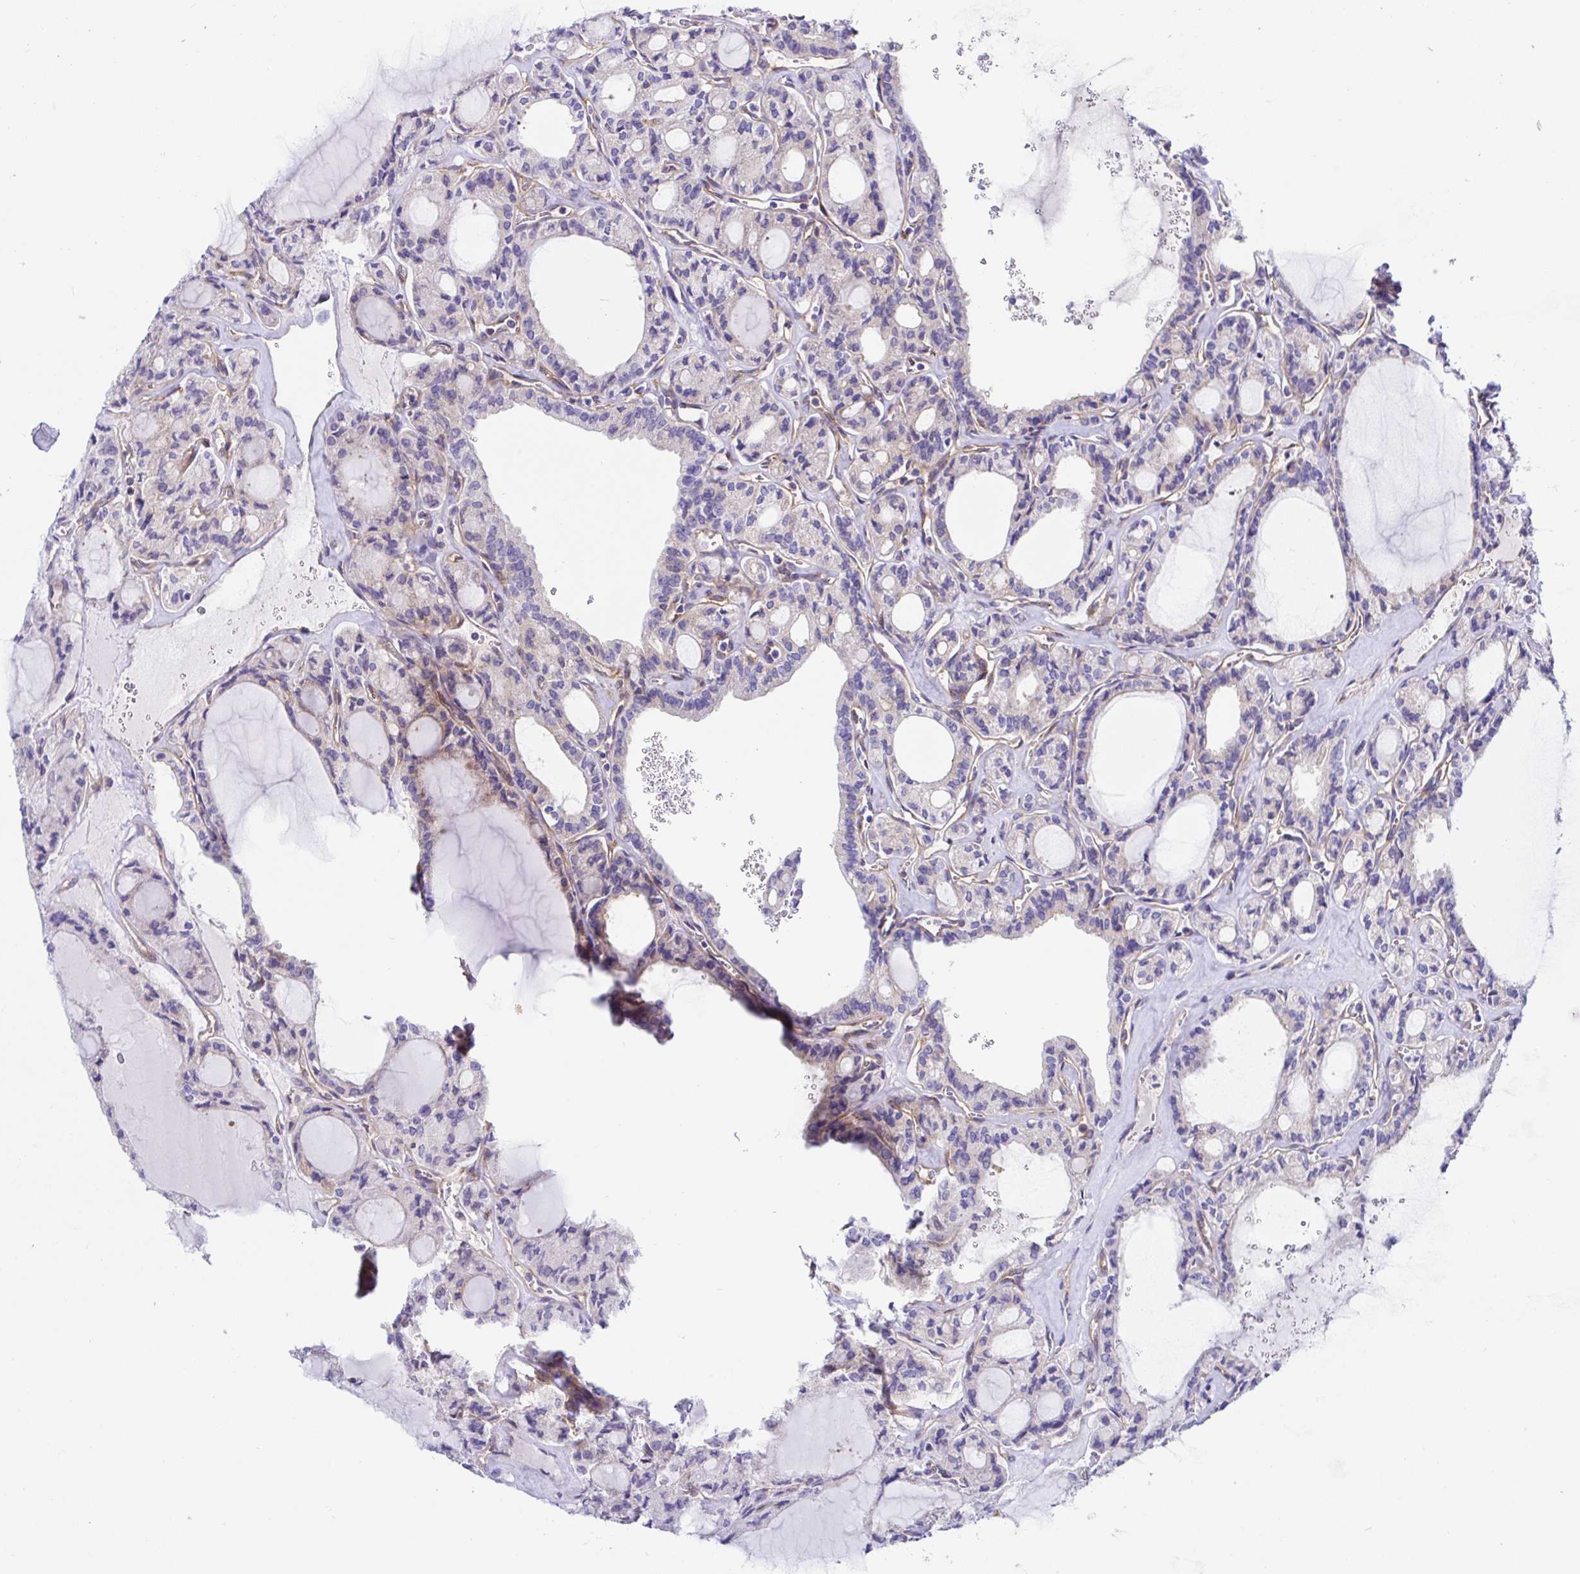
{"staining": {"intensity": "negative", "quantity": "none", "location": "none"}, "tissue": "thyroid cancer", "cell_type": "Tumor cells", "image_type": "cancer", "snomed": [{"axis": "morphology", "description": "Papillary adenocarcinoma, NOS"}, {"axis": "topography", "description": "Thyroid gland"}], "caption": "This image is of thyroid cancer stained with immunohistochemistry (IHC) to label a protein in brown with the nuclei are counter-stained blue. There is no expression in tumor cells.", "gene": "ARL4D", "patient": {"sex": "male", "age": 87}}